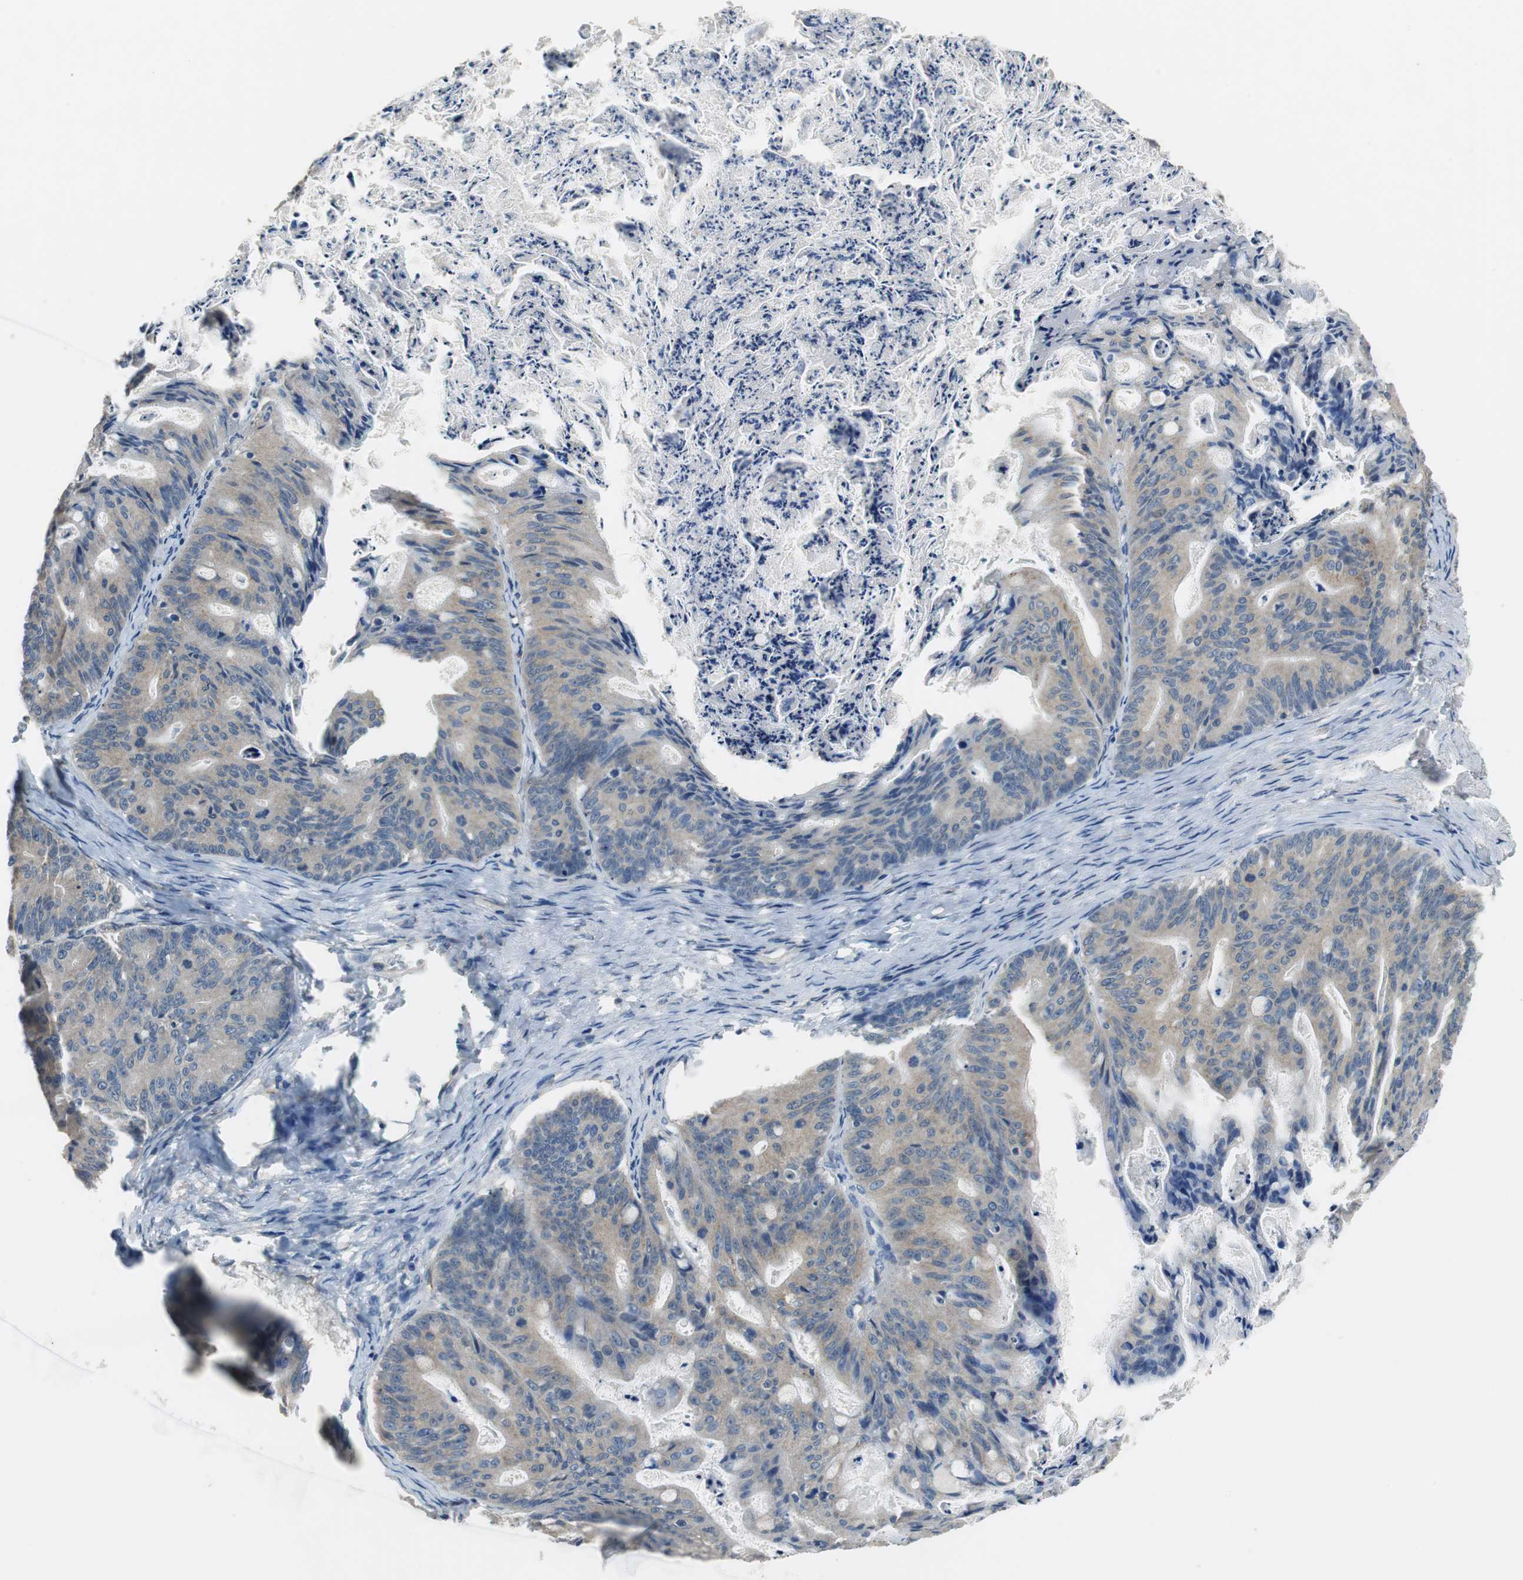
{"staining": {"intensity": "weak", "quantity": ">75%", "location": "cytoplasmic/membranous"}, "tissue": "ovarian cancer", "cell_type": "Tumor cells", "image_type": "cancer", "snomed": [{"axis": "morphology", "description": "Cystadenocarcinoma, mucinous, NOS"}, {"axis": "topography", "description": "Ovary"}], "caption": "Immunohistochemistry (IHC) (DAB (3,3'-diaminobenzidine)) staining of ovarian cancer (mucinous cystadenocarcinoma) reveals weak cytoplasmic/membranous protein positivity in approximately >75% of tumor cells. (Brightfield microscopy of DAB IHC at high magnification).", "gene": "MTIF2", "patient": {"sex": "female", "age": 36}}